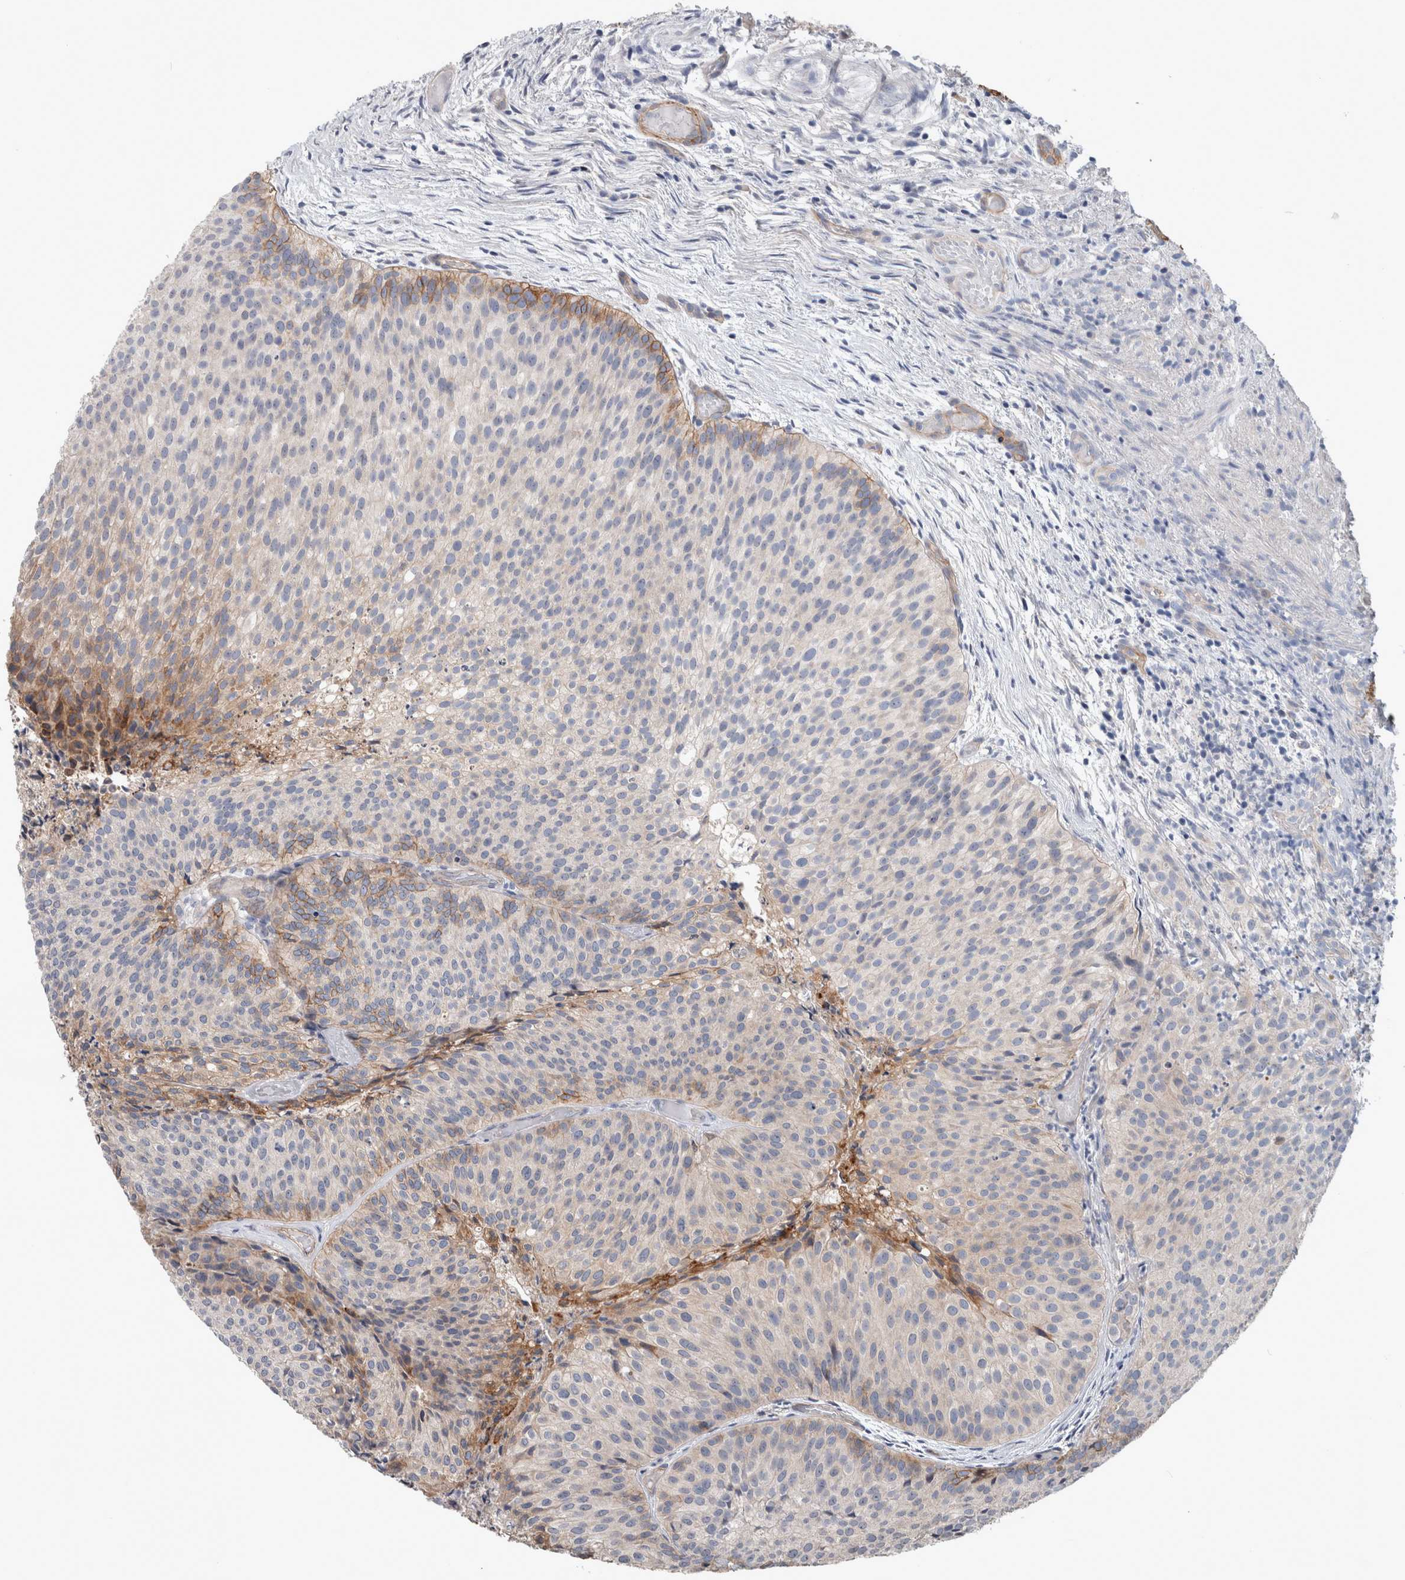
{"staining": {"intensity": "moderate", "quantity": "<25%", "location": "cytoplasmic/membranous"}, "tissue": "urothelial cancer", "cell_type": "Tumor cells", "image_type": "cancer", "snomed": [{"axis": "morphology", "description": "Urothelial carcinoma, Low grade"}, {"axis": "topography", "description": "Urinary bladder"}], "caption": "This image exhibits IHC staining of human urothelial carcinoma (low-grade), with low moderate cytoplasmic/membranous staining in about <25% of tumor cells.", "gene": "BCAM", "patient": {"sex": "male", "age": 86}}